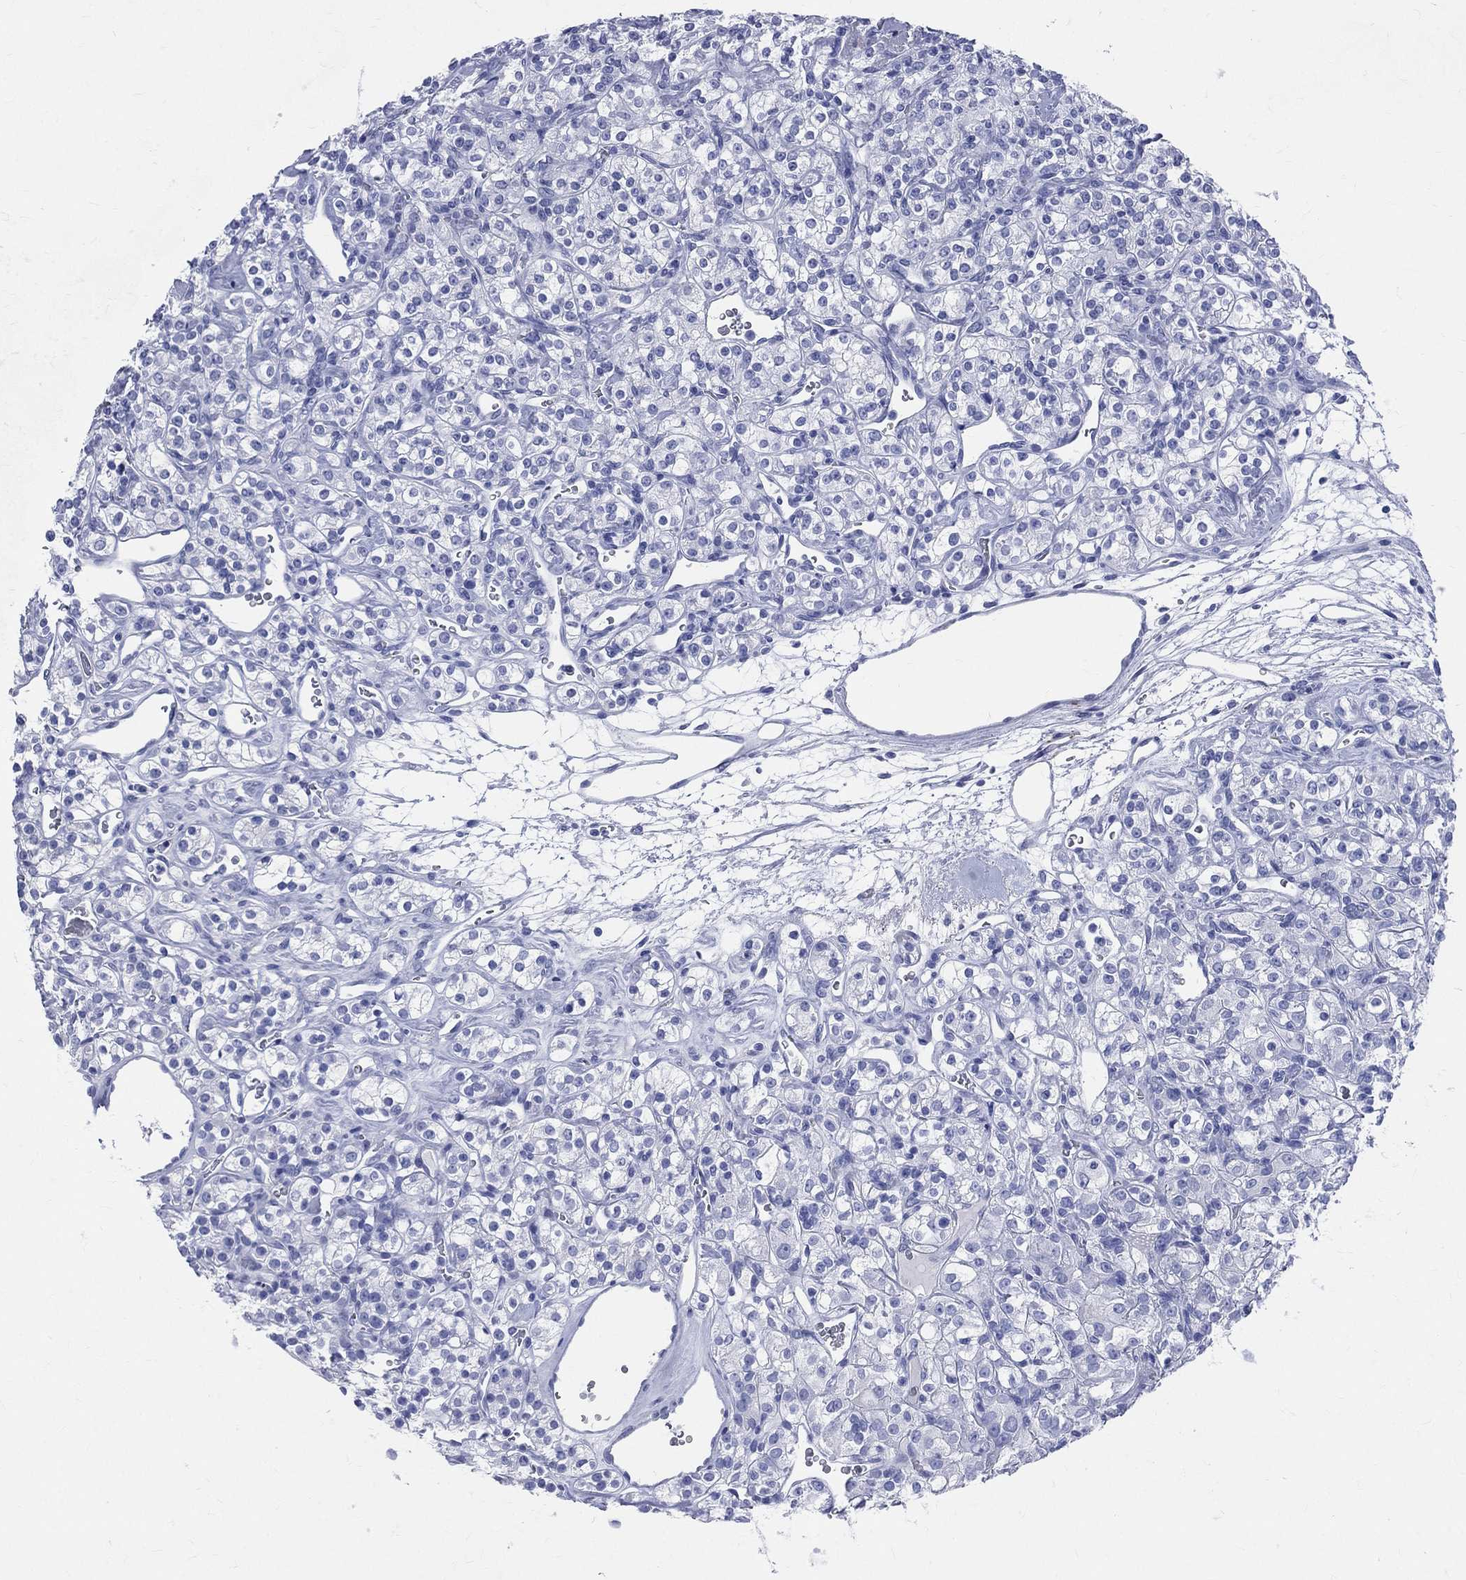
{"staining": {"intensity": "negative", "quantity": "none", "location": "none"}, "tissue": "renal cancer", "cell_type": "Tumor cells", "image_type": "cancer", "snomed": [{"axis": "morphology", "description": "Adenocarcinoma, NOS"}, {"axis": "topography", "description": "Kidney"}], "caption": "Immunohistochemical staining of renal cancer displays no significant staining in tumor cells.", "gene": "SYP", "patient": {"sex": "male", "age": 77}}